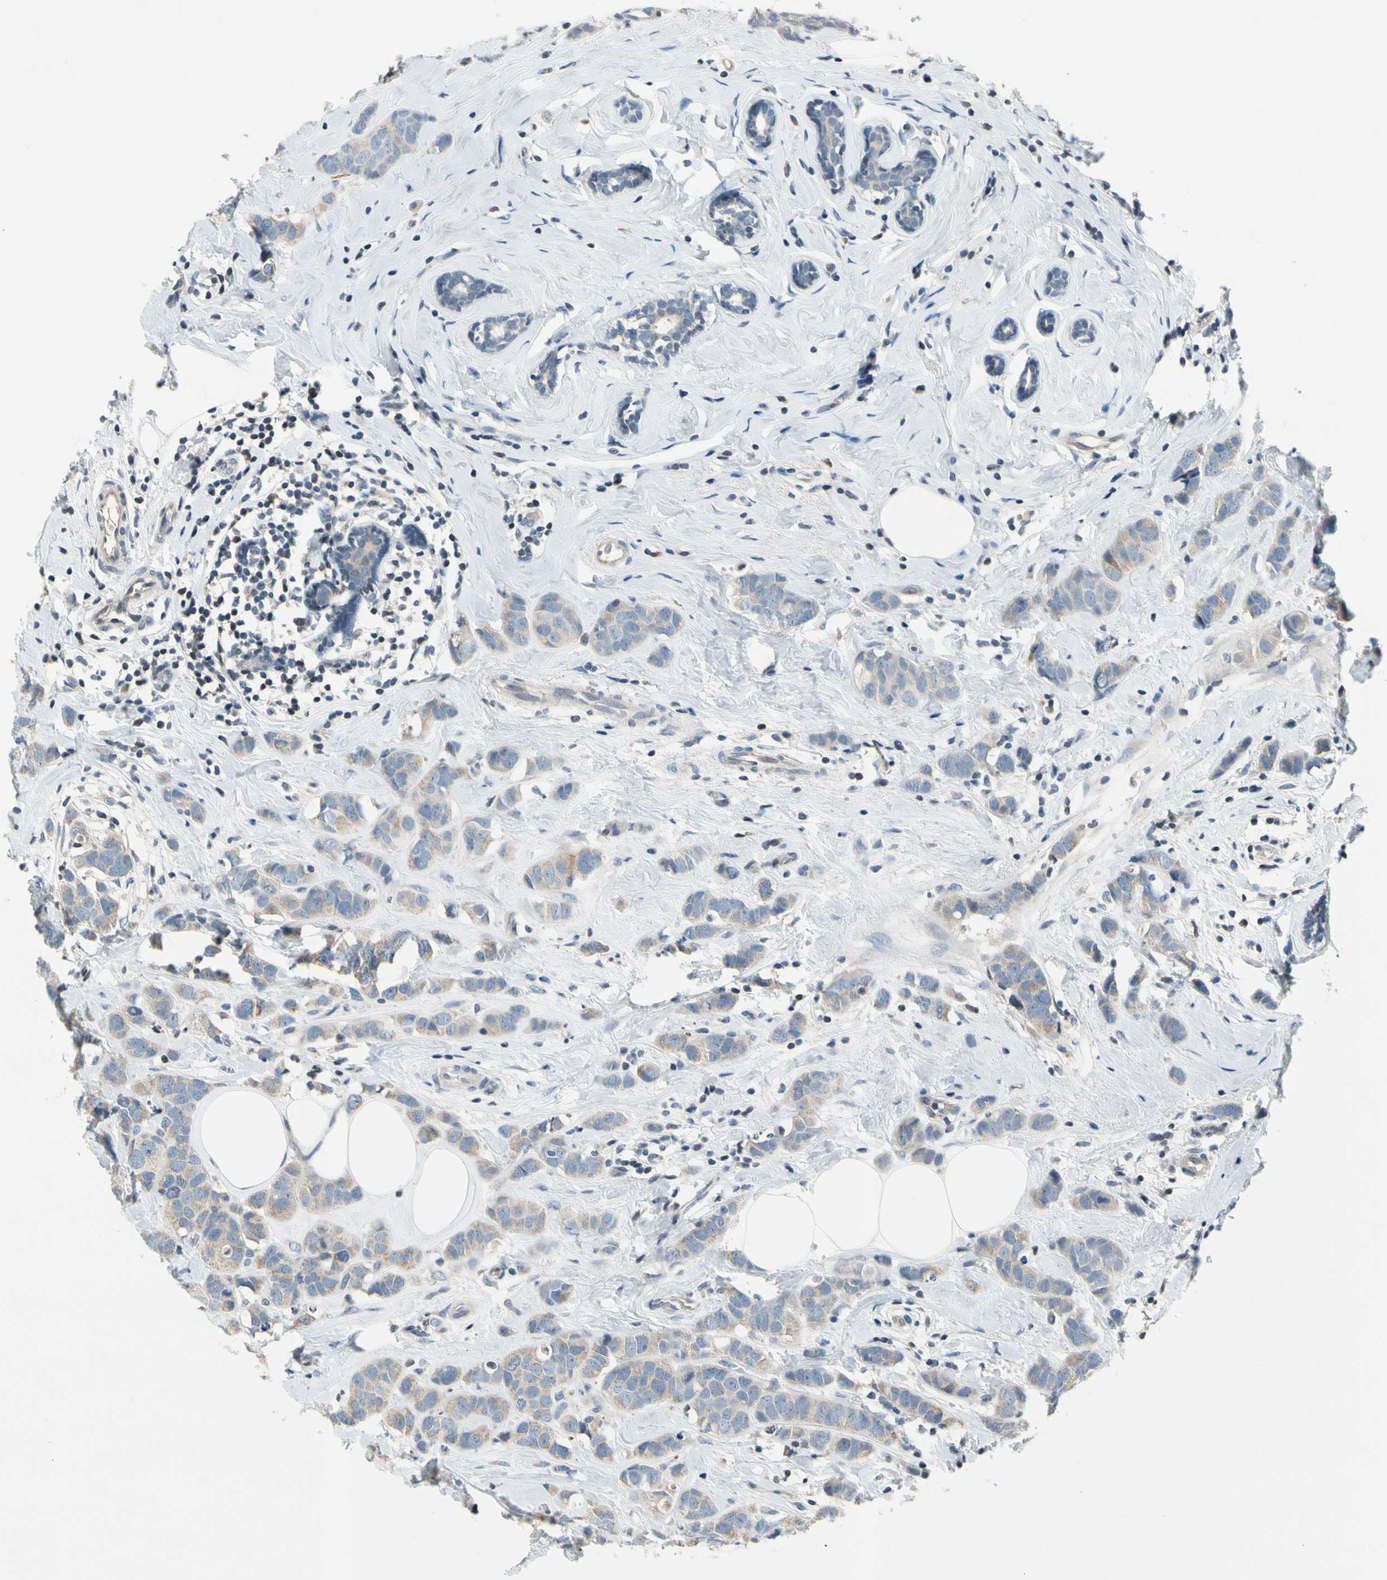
{"staining": {"intensity": "weak", "quantity": "25%-75%", "location": "cytoplasmic/membranous"}, "tissue": "breast cancer", "cell_type": "Tumor cells", "image_type": "cancer", "snomed": [{"axis": "morphology", "description": "Normal tissue, NOS"}, {"axis": "morphology", "description": "Duct carcinoma"}, {"axis": "topography", "description": "Breast"}], "caption": "Breast infiltrating ductal carcinoma stained with a protein marker displays weak staining in tumor cells.", "gene": "SOX30", "patient": {"sex": "female", "age": 50}}